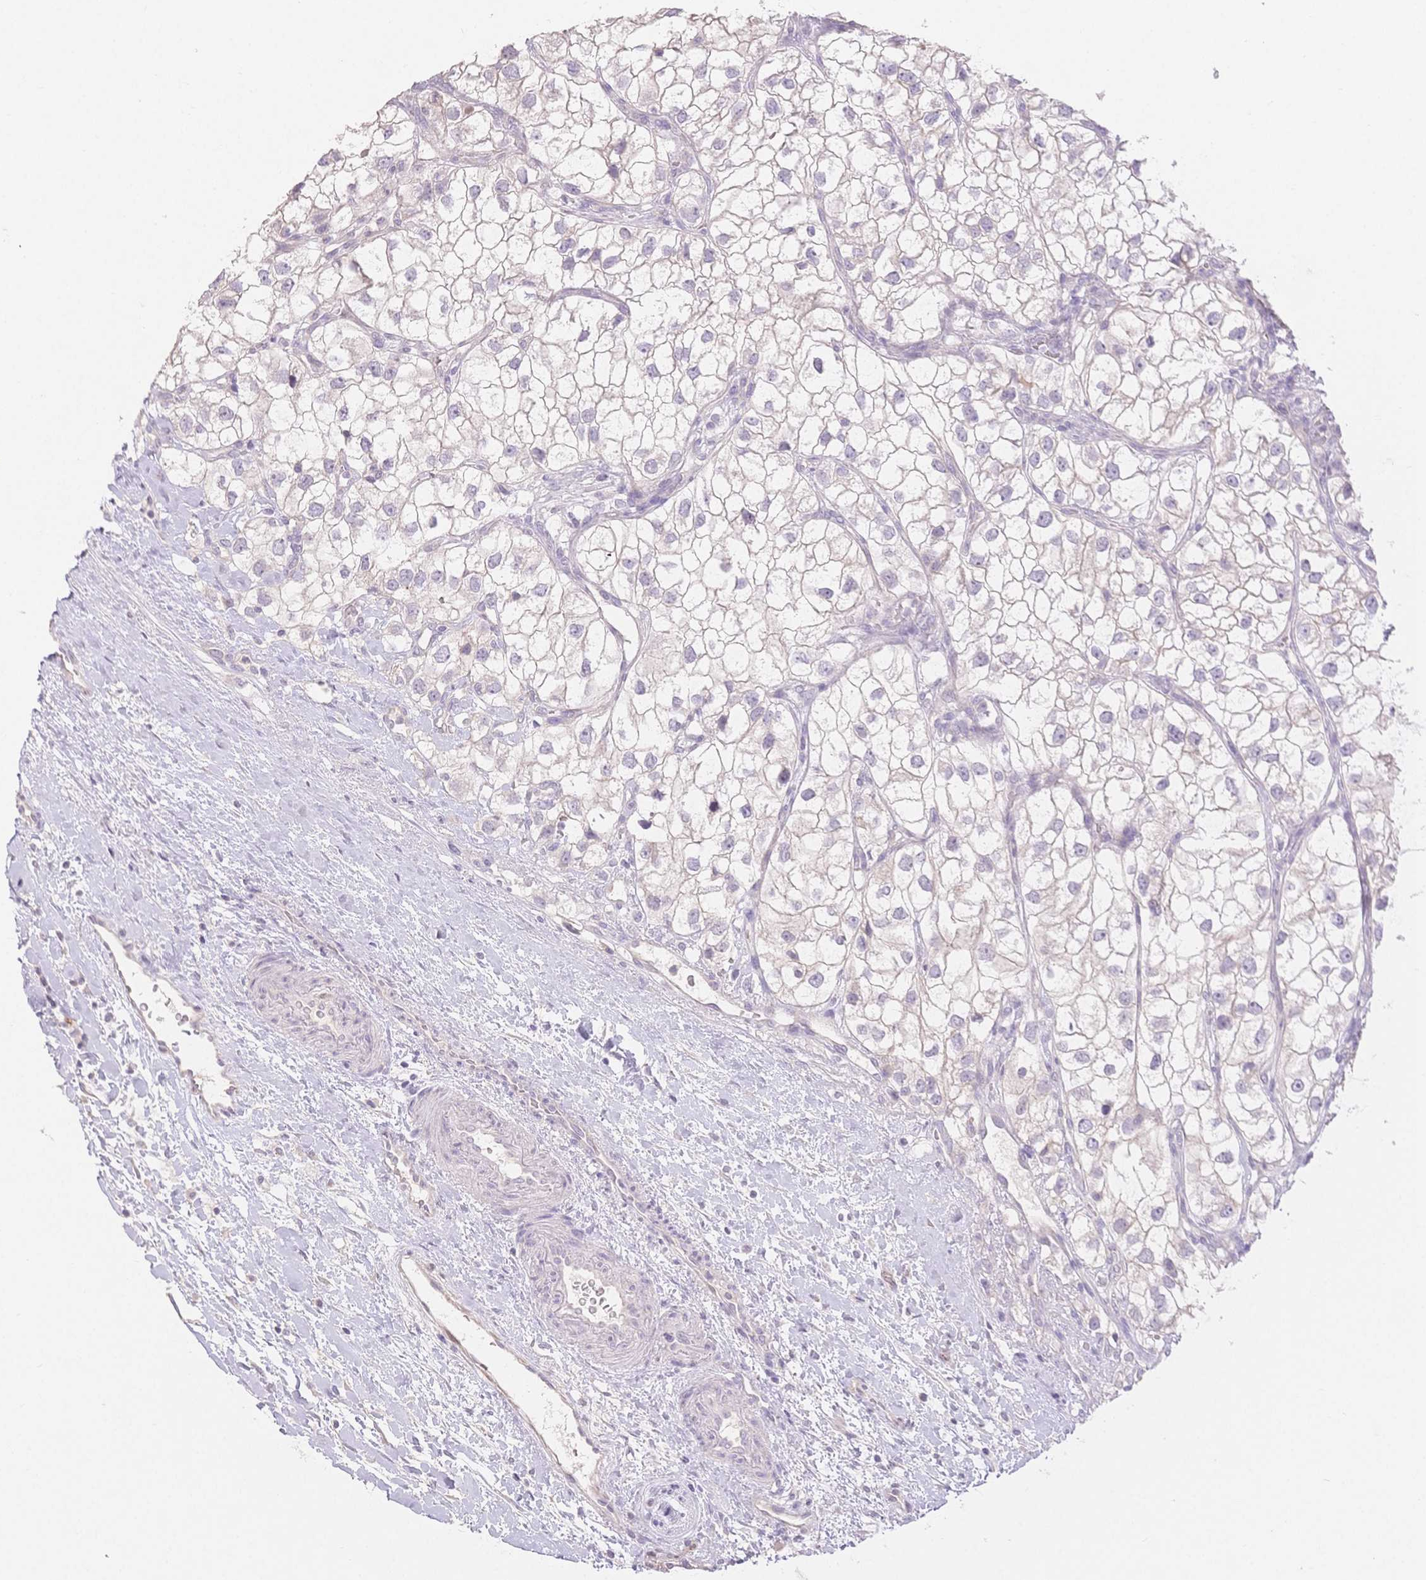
{"staining": {"intensity": "negative", "quantity": "none", "location": "none"}, "tissue": "renal cancer", "cell_type": "Tumor cells", "image_type": "cancer", "snomed": [{"axis": "morphology", "description": "Adenocarcinoma, NOS"}, {"axis": "topography", "description": "Kidney"}], "caption": "Immunohistochemistry (IHC) of renal adenocarcinoma shows no expression in tumor cells. Nuclei are stained in blue.", "gene": "SUV39H2", "patient": {"sex": "male", "age": 59}}